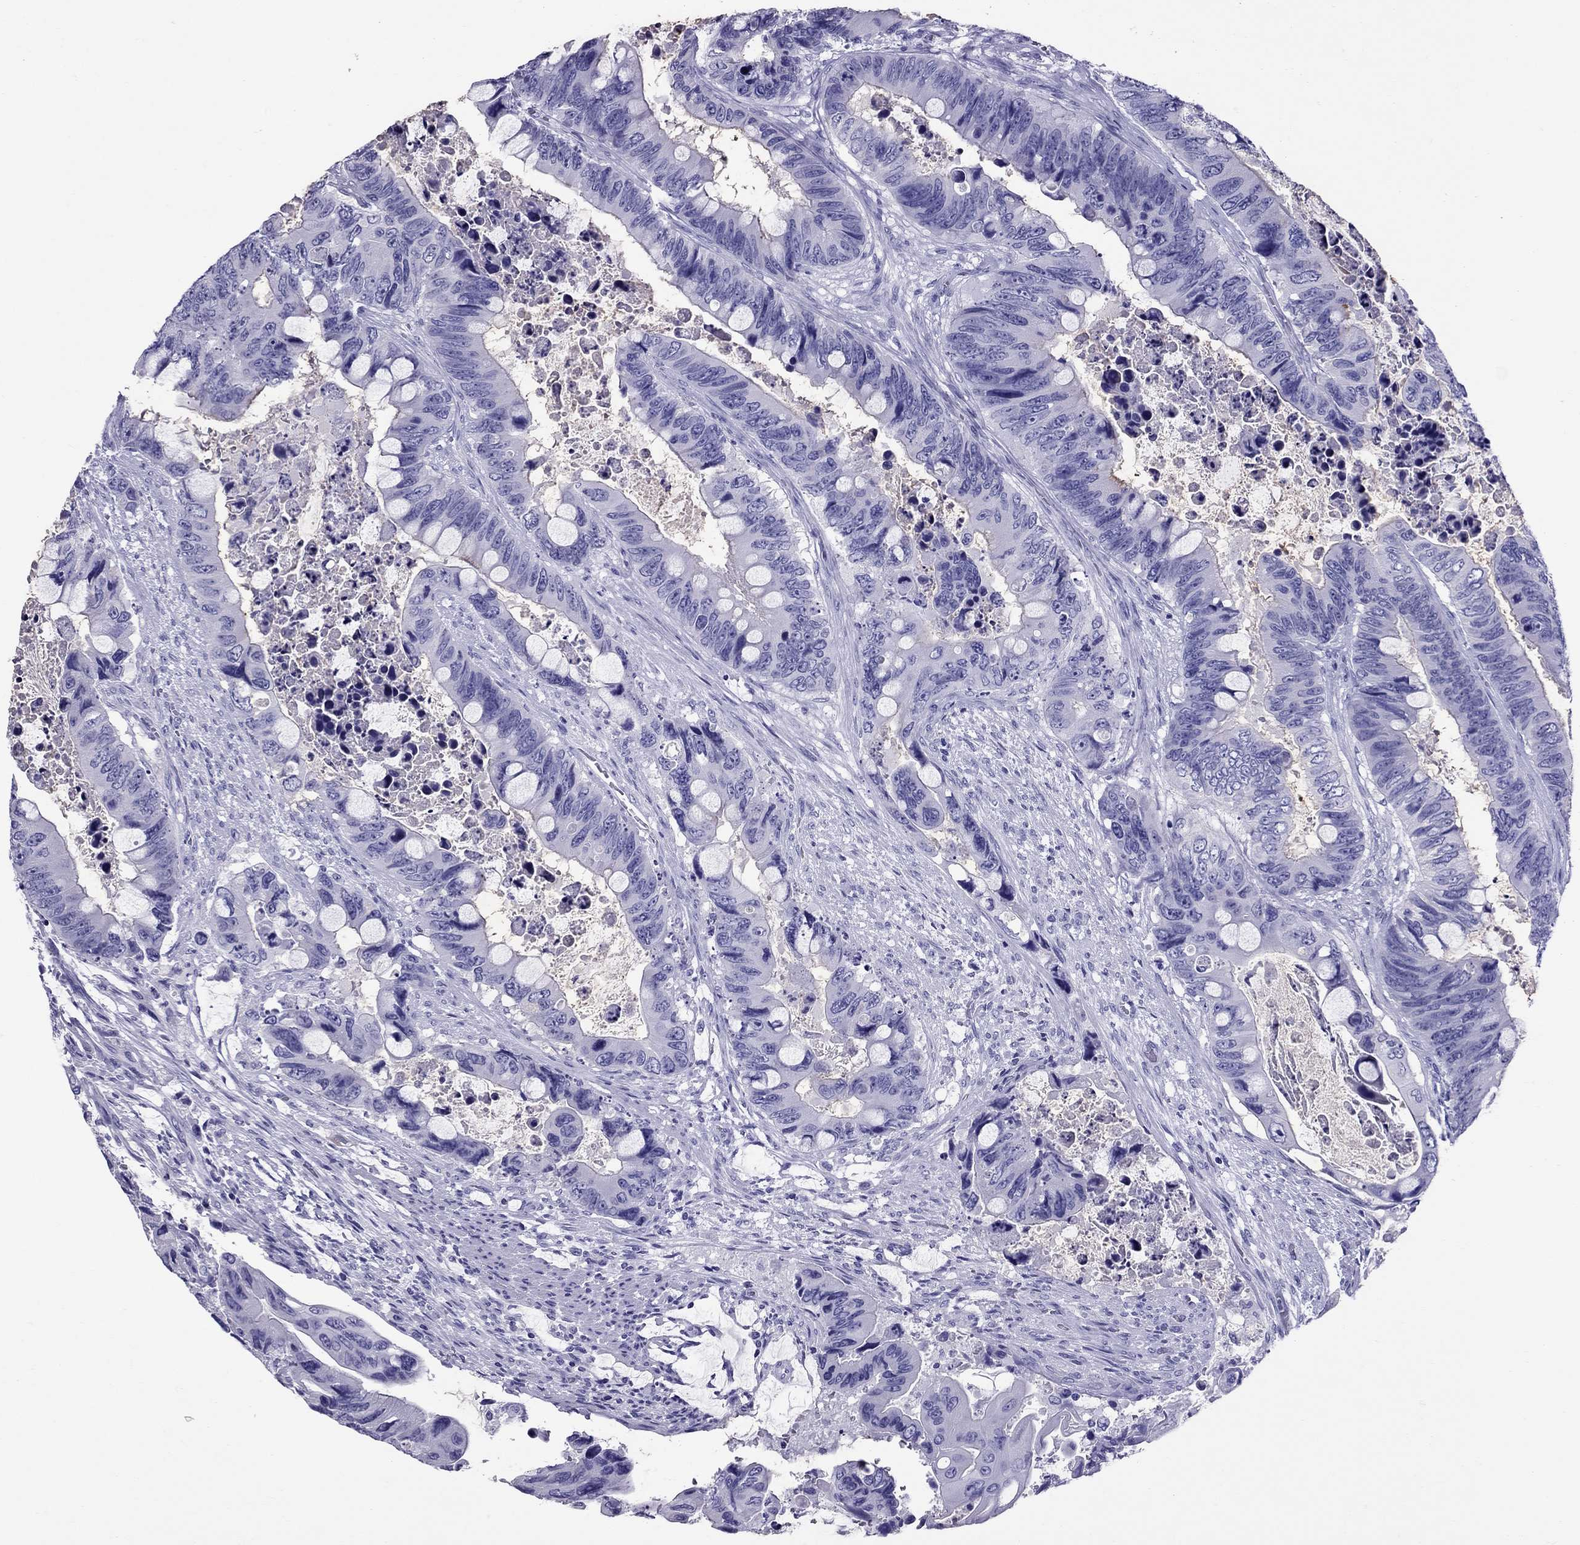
{"staining": {"intensity": "negative", "quantity": "none", "location": "none"}, "tissue": "colorectal cancer", "cell_type": "Tumor cells", "image_type": "cancer", "snomed": [{"axis": "morphology", "description": "Adenocarcinoma, NOS"}, {"axis": "topography", "description": "Rectum"}], "caption": "Image shows no protein expression in tumor cells of colorectal cancer (adenocarcinoma) tissue.", "gene": "AVPR1B", "patient": {"sex": "male", "age": 63}}